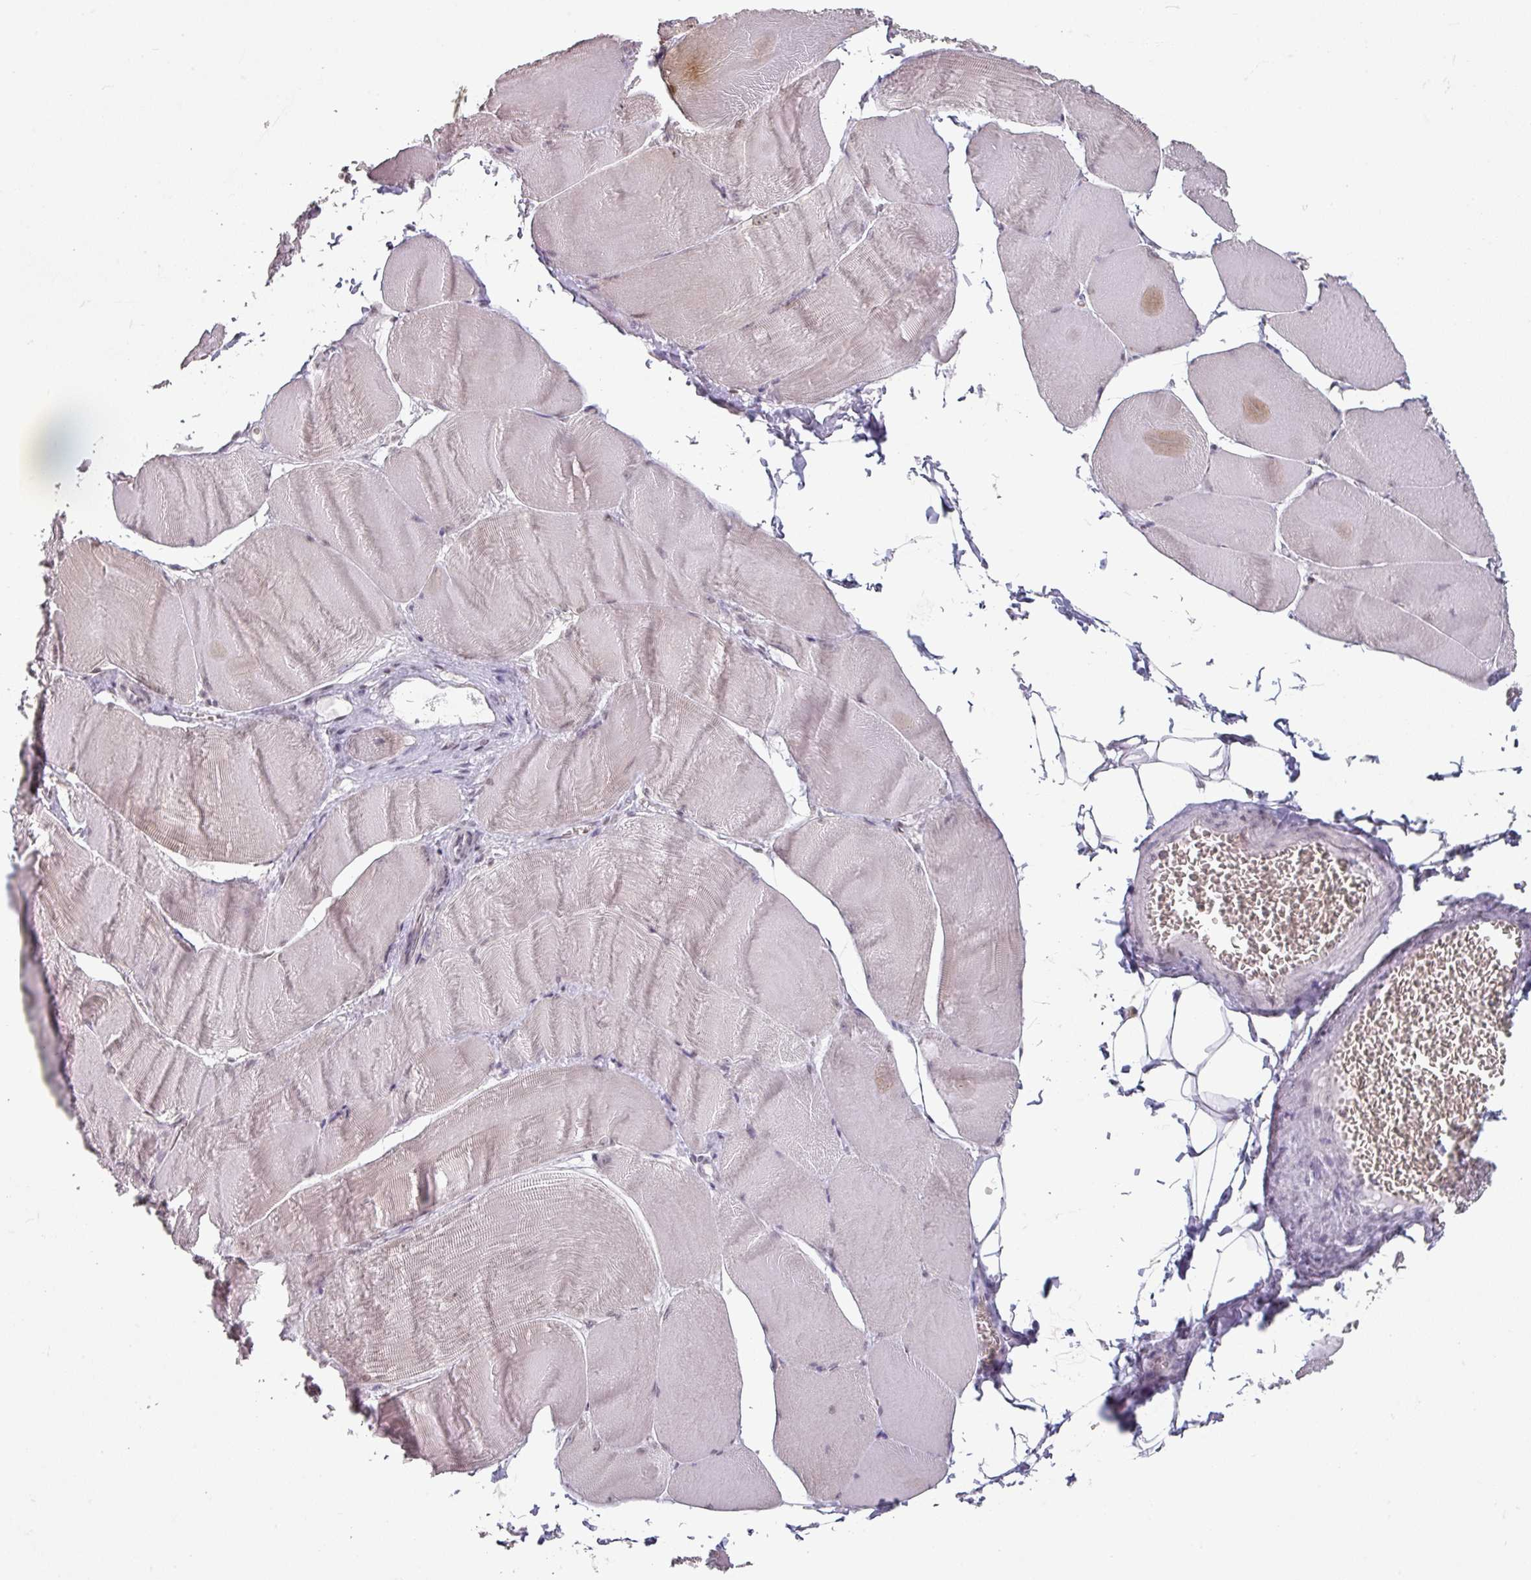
{"staining": {"intensity": "negative", "quantity": "none", "location": "none"}, "tissue": "skeletal muscle", "cell_type": "Myocytes", "image_type": "normal", "snomed": [{"axis": "morphology", "description": "Normal tissue, NOS"}, {"axis": "morphology", "description": "Basal cell carcinoma"}, {"axis": "topography", "description": "Skeletal muscle"}], "caption": "Protein analysis of normal skeletal muscle shows no significant staining in myocytes. (Immunohistochemistry, brightfield microscopy, high magnification).", "gene": "SPRR1A", "patient": {"sex": "female", "age": 64}}